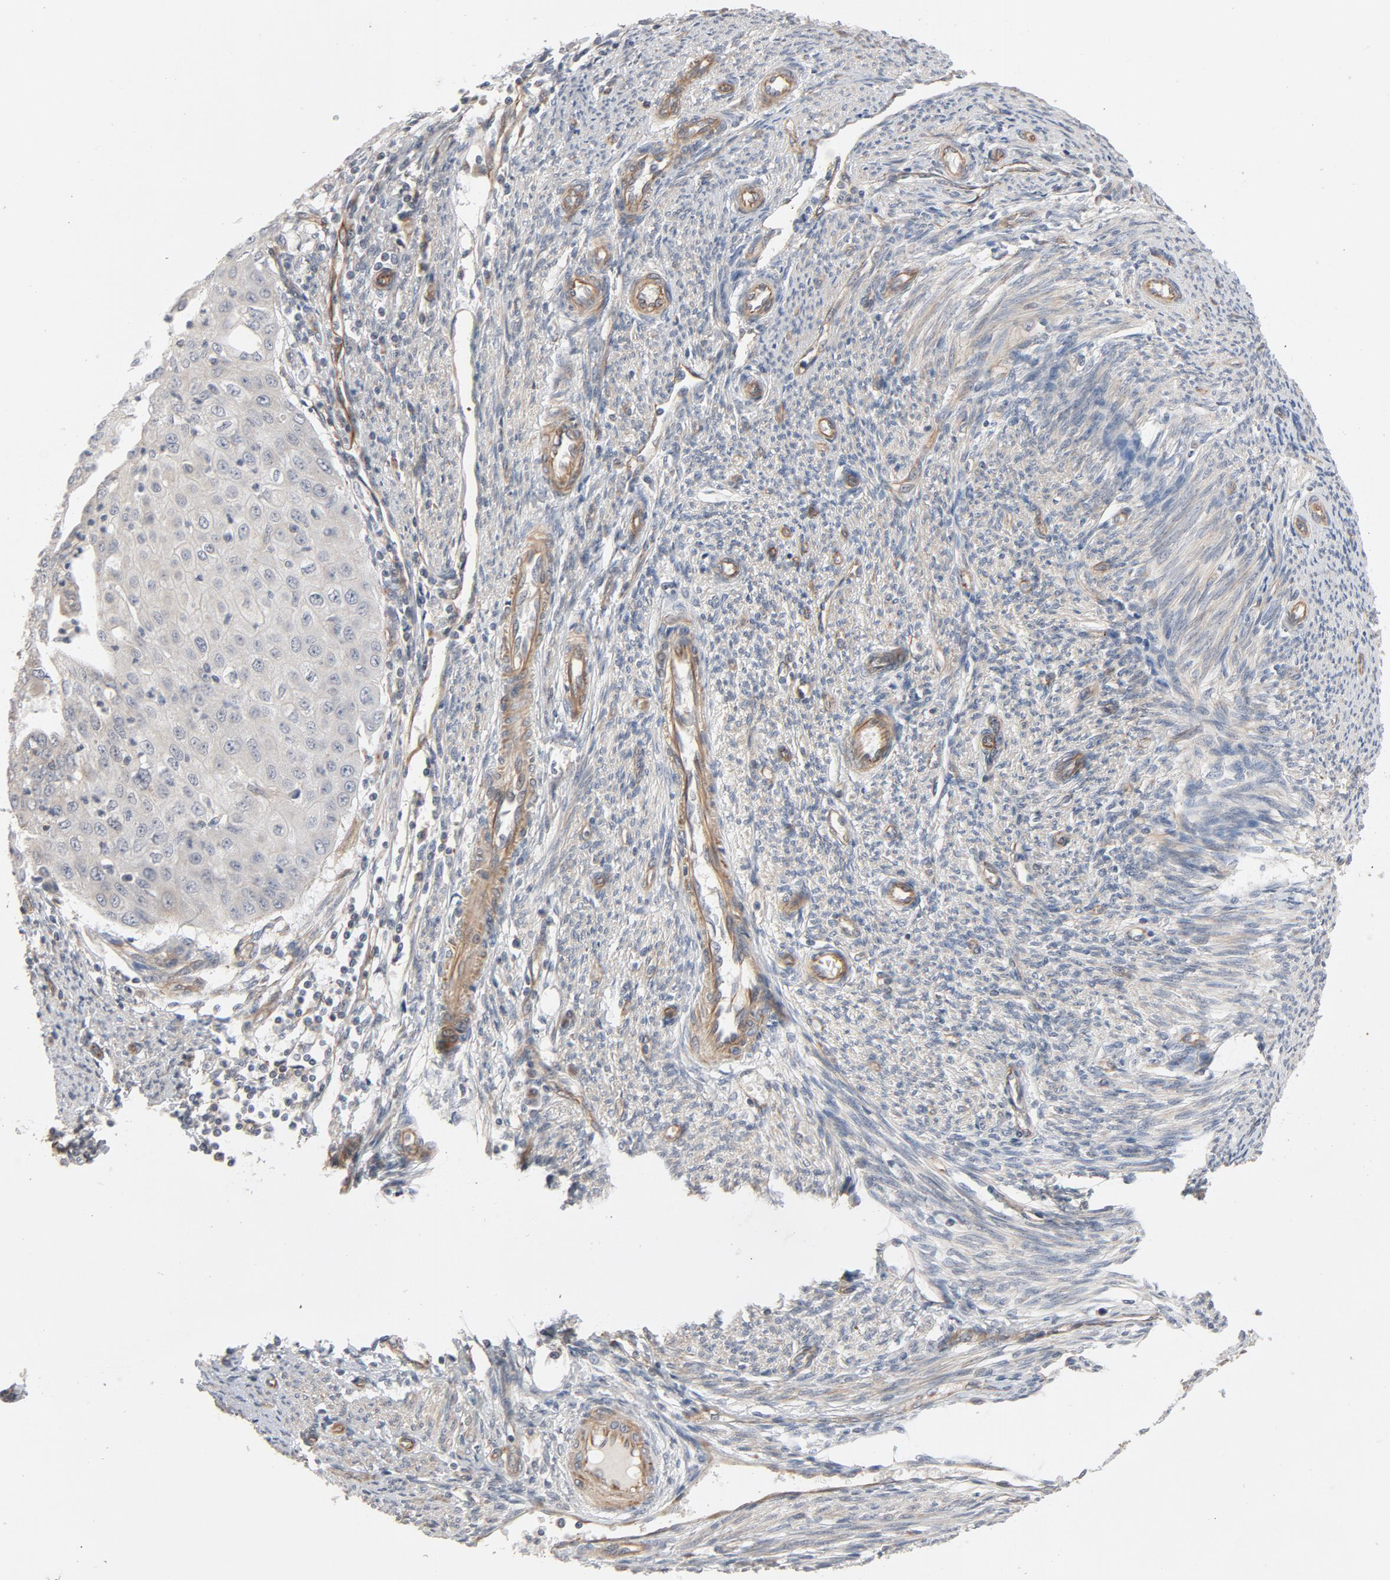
{"staining": {"intensity": "weak", "quantity": "<25%", "location": "cytoplasmic/membranous"}, "tissue": "endometrial cancer", "cell_type": "Tumor cells", "image_type": "cancer", "snomed": [{"axis": "morphology", "description": "Adenocarcinoma, NOS"}, {"axis": "topography", "description": "Endometrium"}], "caption": "High power microscopy photomicrograph of an immunohistochemistry micrograph of endometrial cancer (adenocarcinoma), revealing no significant expression in tumor cells. (Brightfield microscopy of DAB (3,3'-diaminobenzidine) immunohistochemistry (IHC) at high magnification).", "gene": "TRIOBP", "patient": {"sex": "female", "age": 79}}